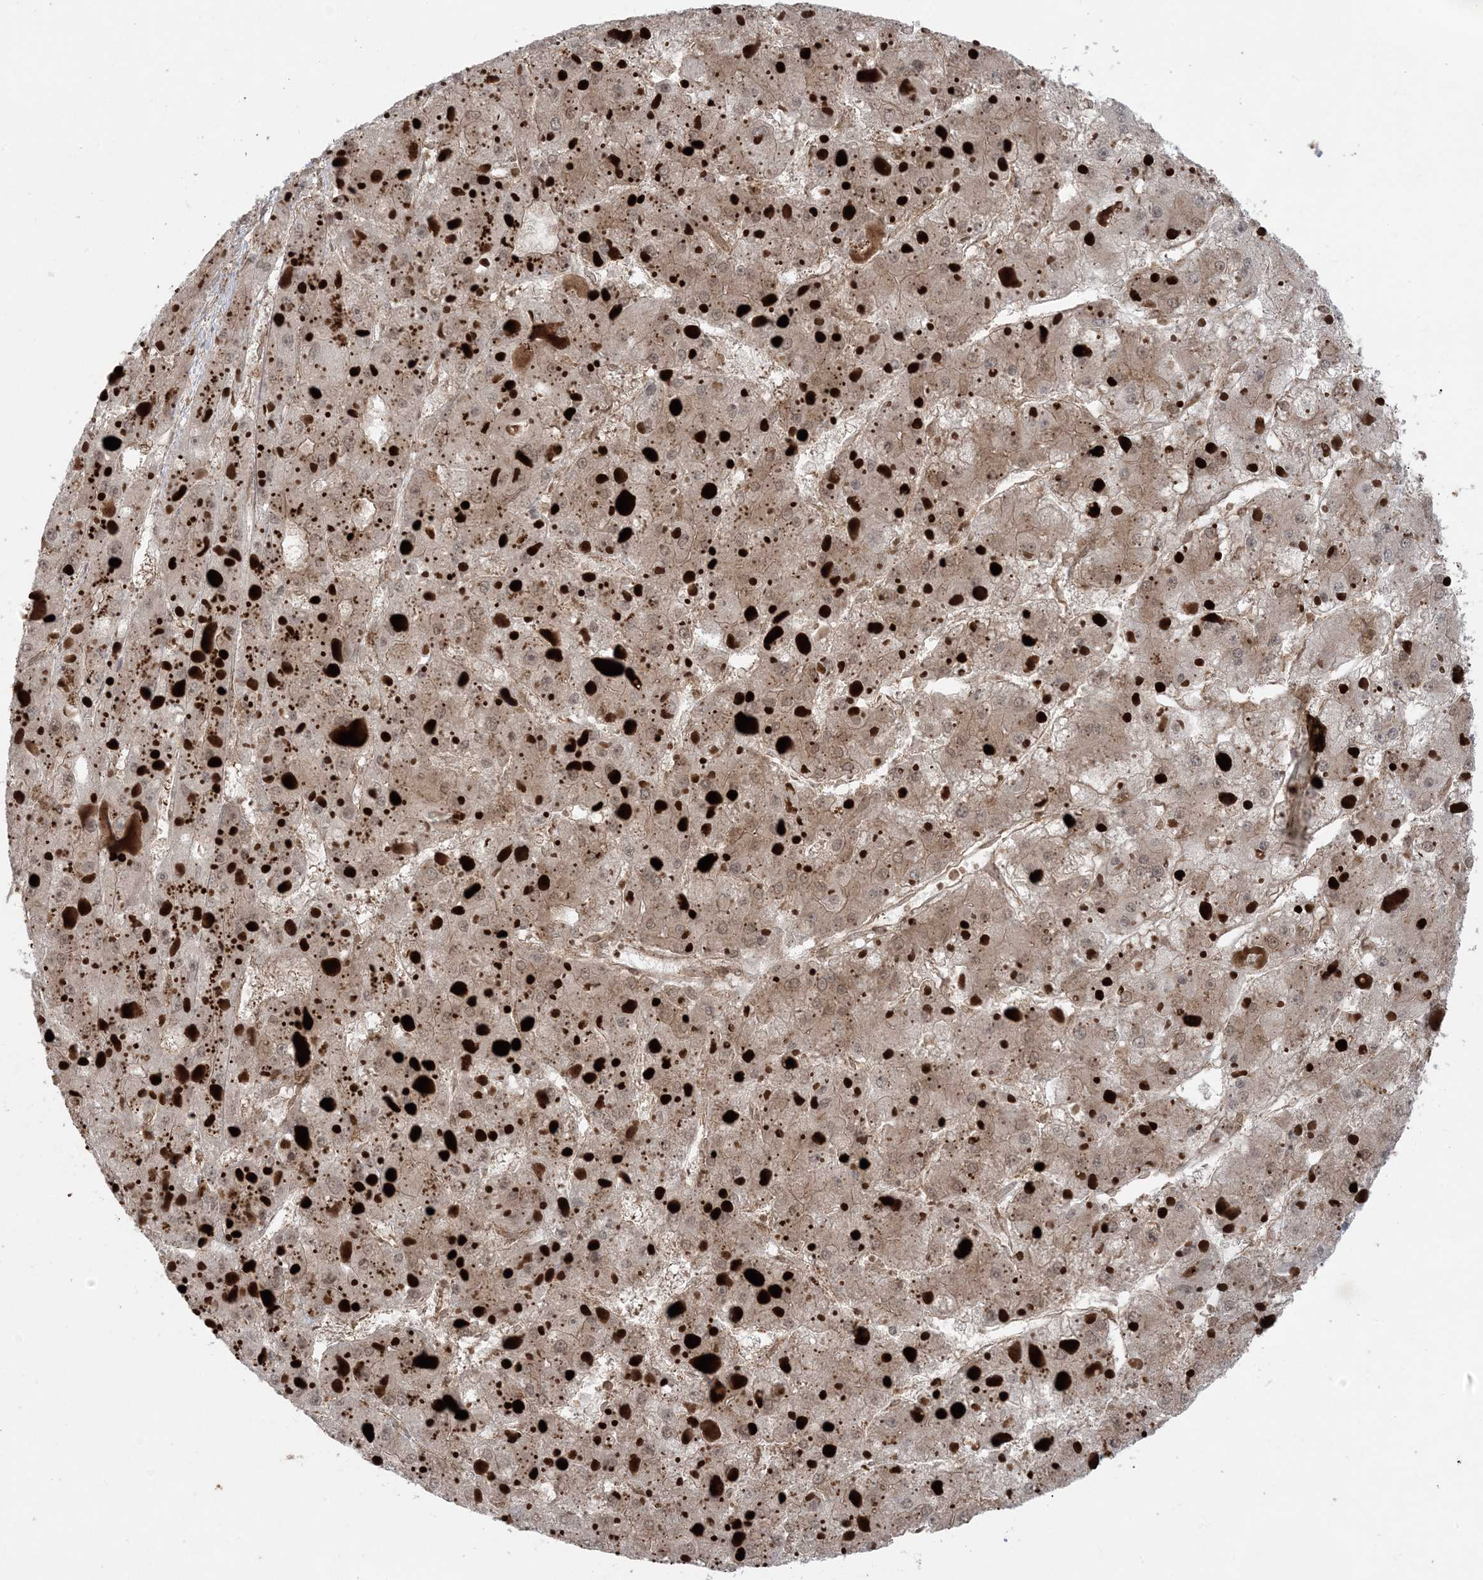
{"staining": {"intensity": "moderate", "quantity": ">75%", "location": "cytoplasmic/membranous"}, "tissue": "liver cancer", "cell_type": "Tumor cells", "image_type": "cancer", "snomed": [{"axis": "morphology", "description": "Carcinoma, Hepatocellular, NOS"}, {"axis": "topography", "description": "Liver"}], "caption": "Immunohistochemical staining of human hepatocellular carcinoma (liver) displays medium levels of moderate cytoplasmic/membranous positivity in approximately >75% of tumor cells.", "gene": "DDX19B", "patient": {"sex": "female", "age": 73}}